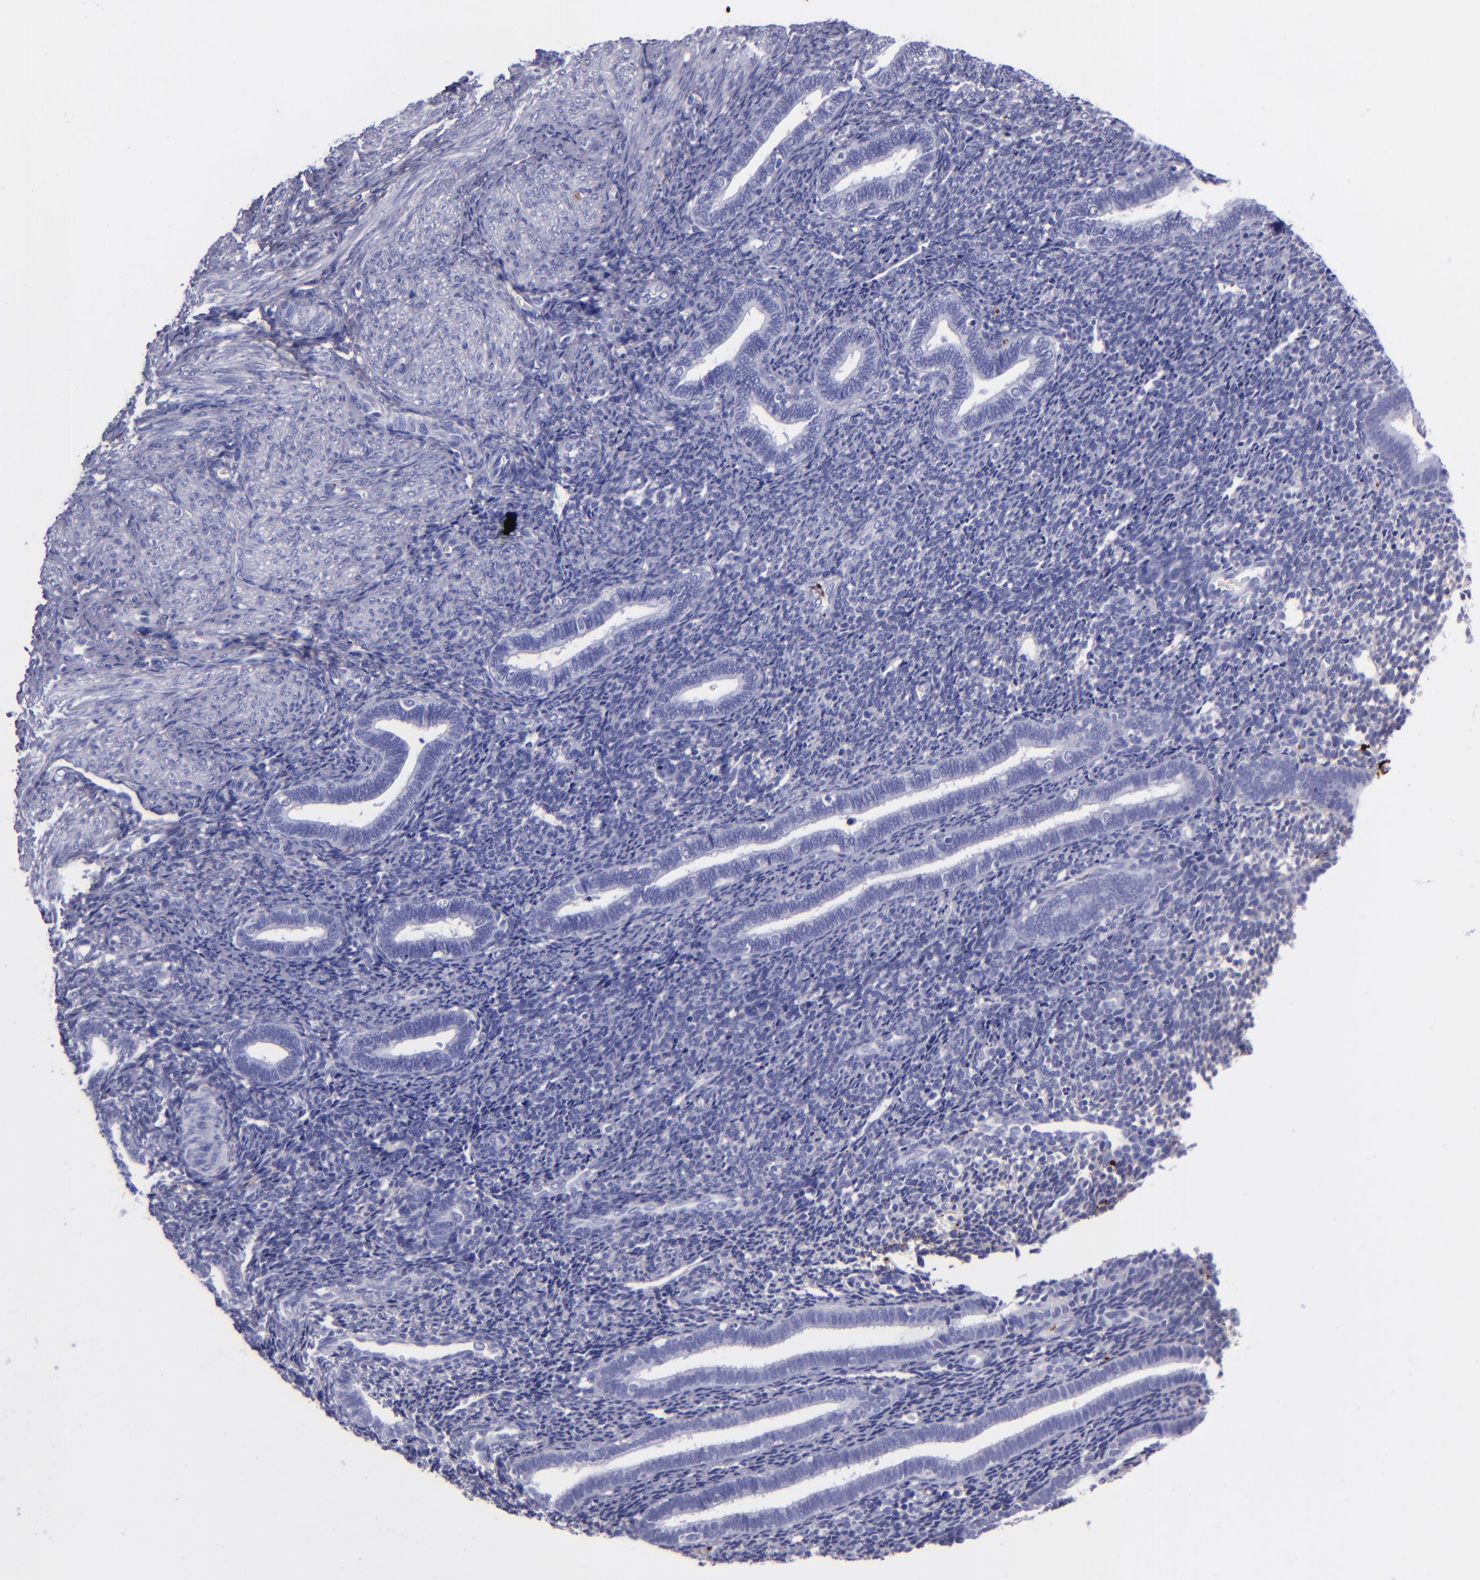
{"staining": {"intensity": "negative", "quantity": "none", "location": "none"}, "tissue": "endometrium", "cell_type": "Cells in endometrial stroma", "image_type": "normal", "snomed": [{"axis": "morphology", "description": "Normal tissue, NOS"}, {"axis": "topography", "description": "Endometrium"}], "caption": "IHC of normal endometrium reveals no expression in cells in endometrial stroma.", "gene": "EFCAB13", "patient": {"sex": "female", "age": 27}}